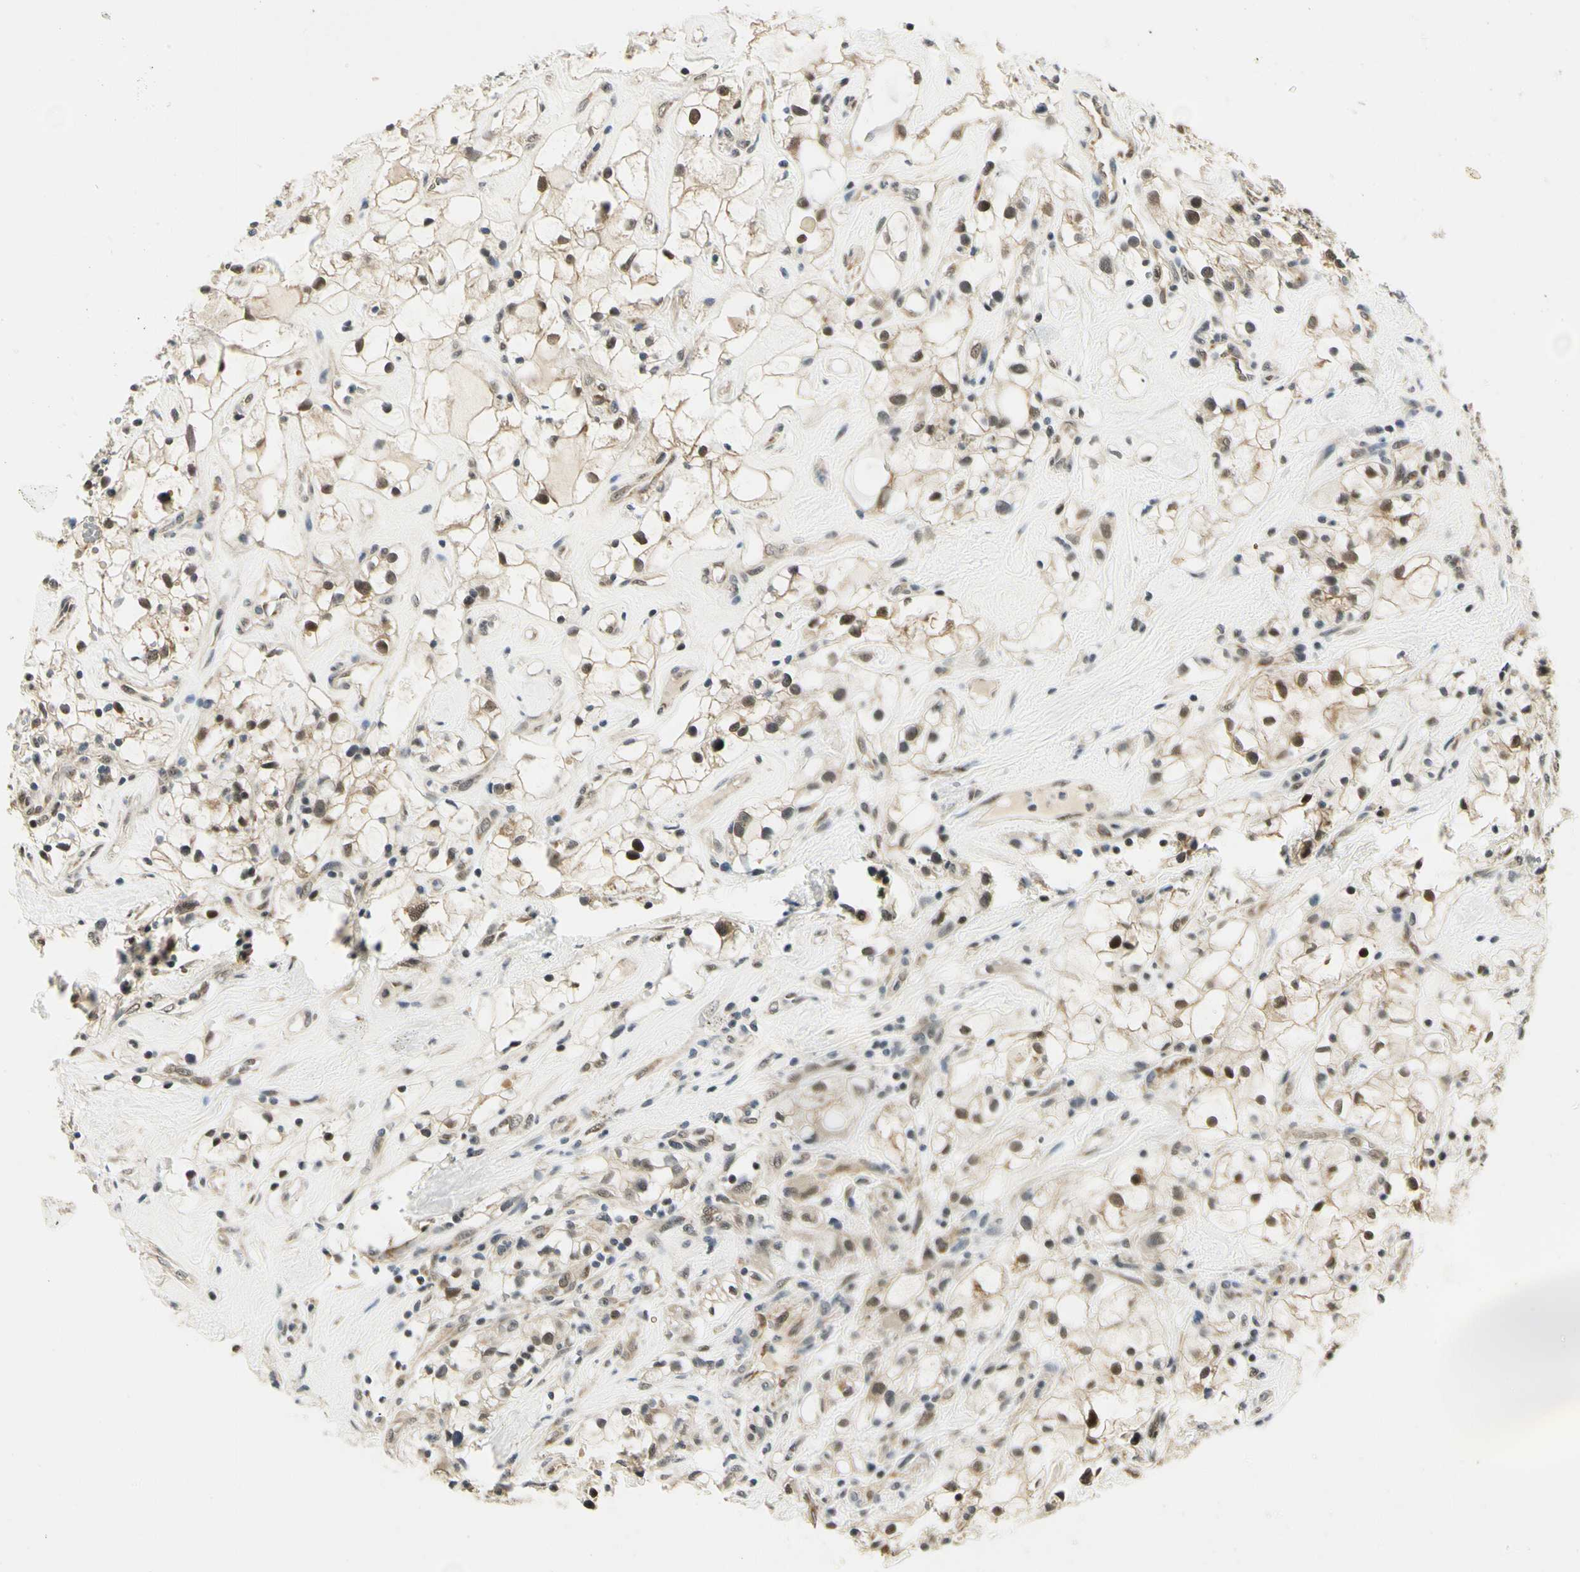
{"staining": {"intensity": "moderate", "quantity": ">75%", "location": "cytoplasmic/membranous"}, "tissue": "renal cancer", "cell_type": "Tumor cells", "image_type": "cancer", "snomed": [{"axis": "morphology", "description": "Adenocarcinoma, NOS"}, {"axis": "topography", "description": "Kidney"}], "caption": "Protein expression analysis of human renal cancer reveals moderate cytoplasmic/membranous staining in approximately >75% of tumor cells. Ihc stains the protein of interest in brown and the nuclei are stained blue.", "gene": "PDK2", "patient": {"sex": "female", "age": 60}}